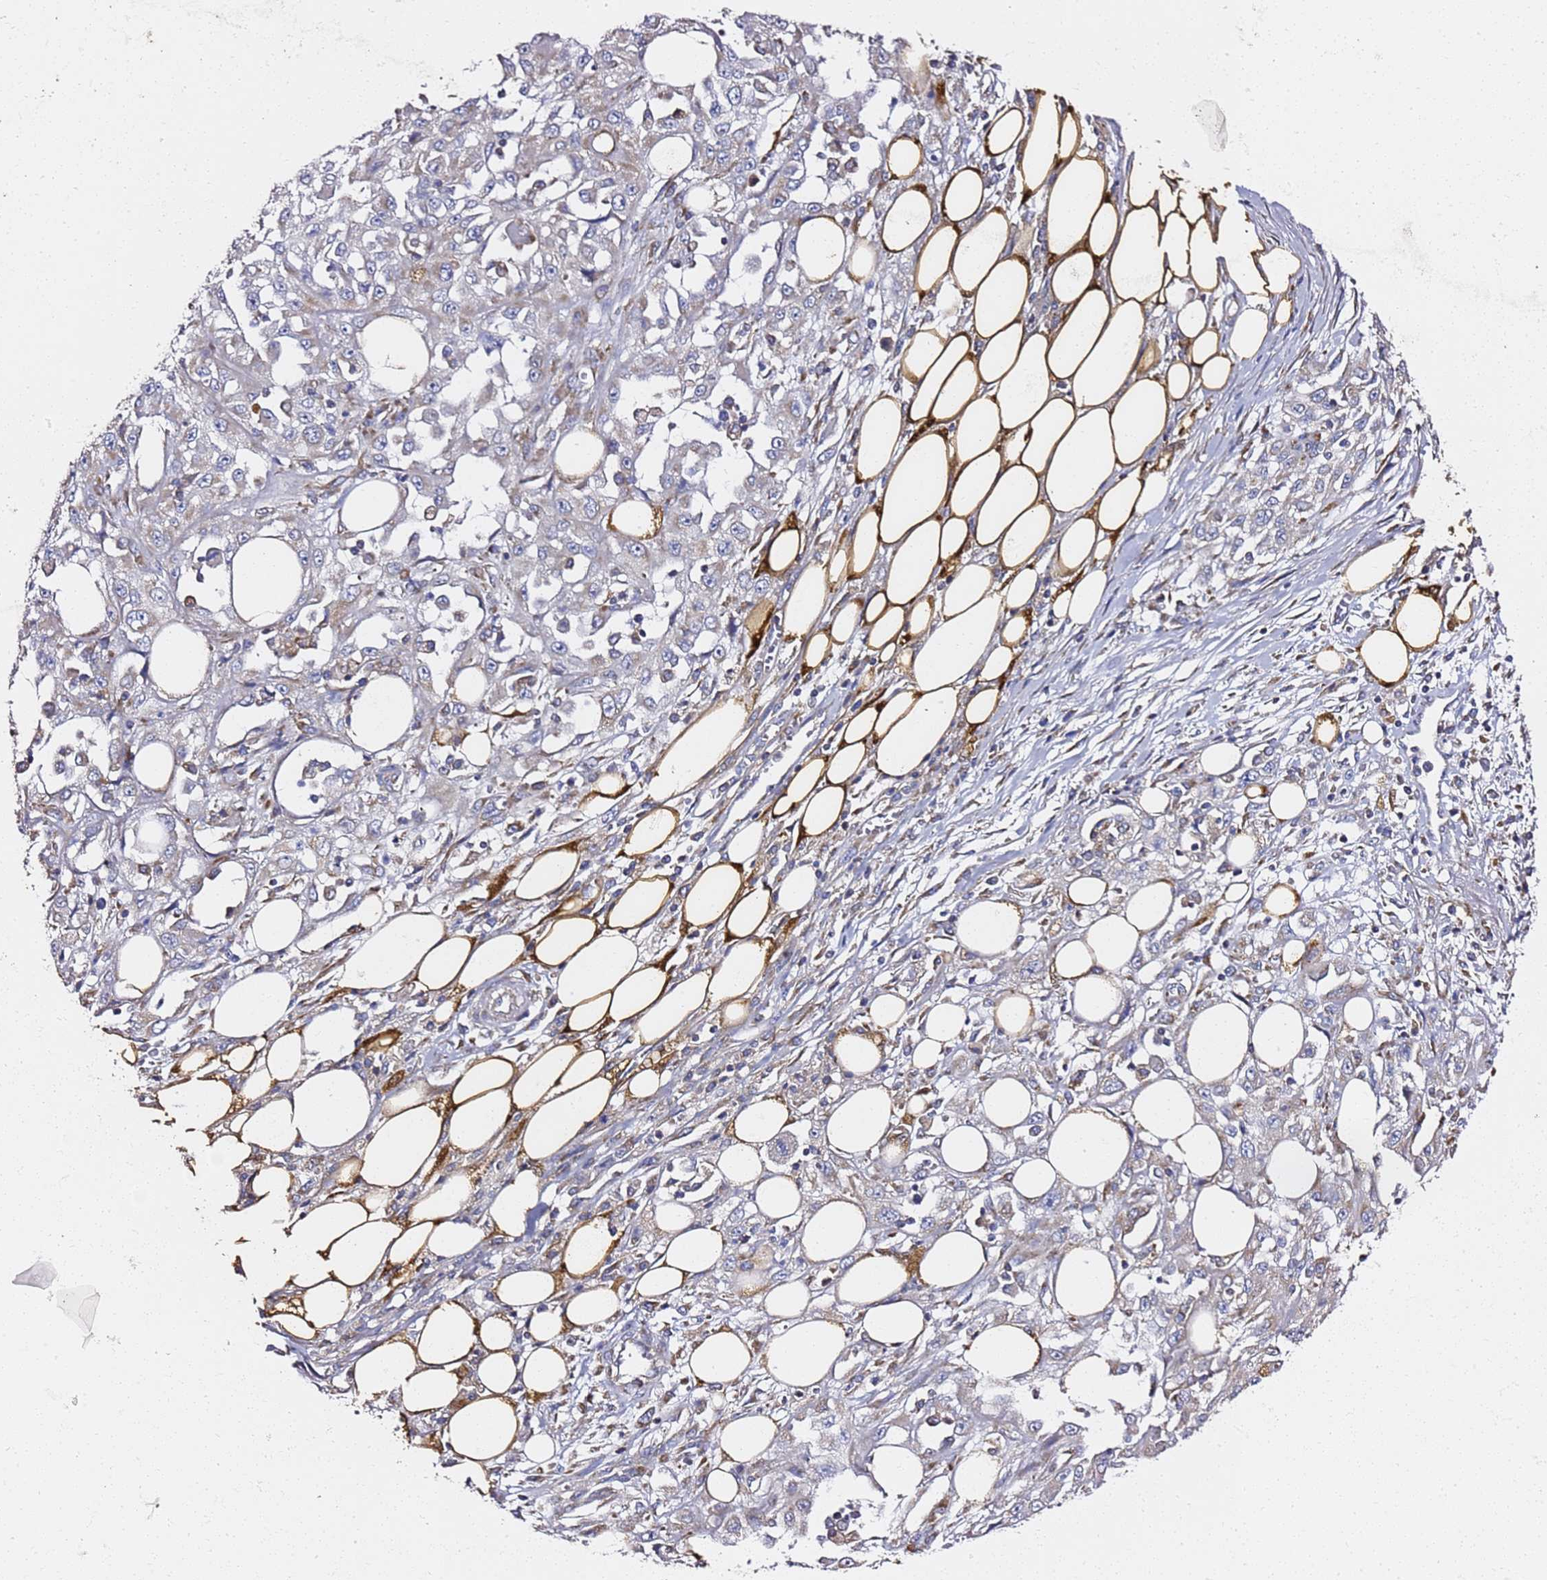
{"staining": {"intensity": "weak", "quantity": "<25%", "location": "cytoplasmic/membranous"}, "tissue": "skin cancer", "cell_type": "Tumor cells", "image_type": "cancer", "snomed": [{"axis": "morphology", "description": "Squamous cell carcinoma, NOS"}, {"axis": "morphology", "description": "Squamous cell carcinoma, metastatic, NOS"}, {"axis": "topography", "description": "Skin"}, {"axis": "topography", "description": "Lymph node"}], "caption": "Skin cancer (squamous cell carcinoma) stained for a protein using IHC reveals no staining tumor cells.", "gene": "C19orf12", "patient": {"sex": "male", "age": 75}}